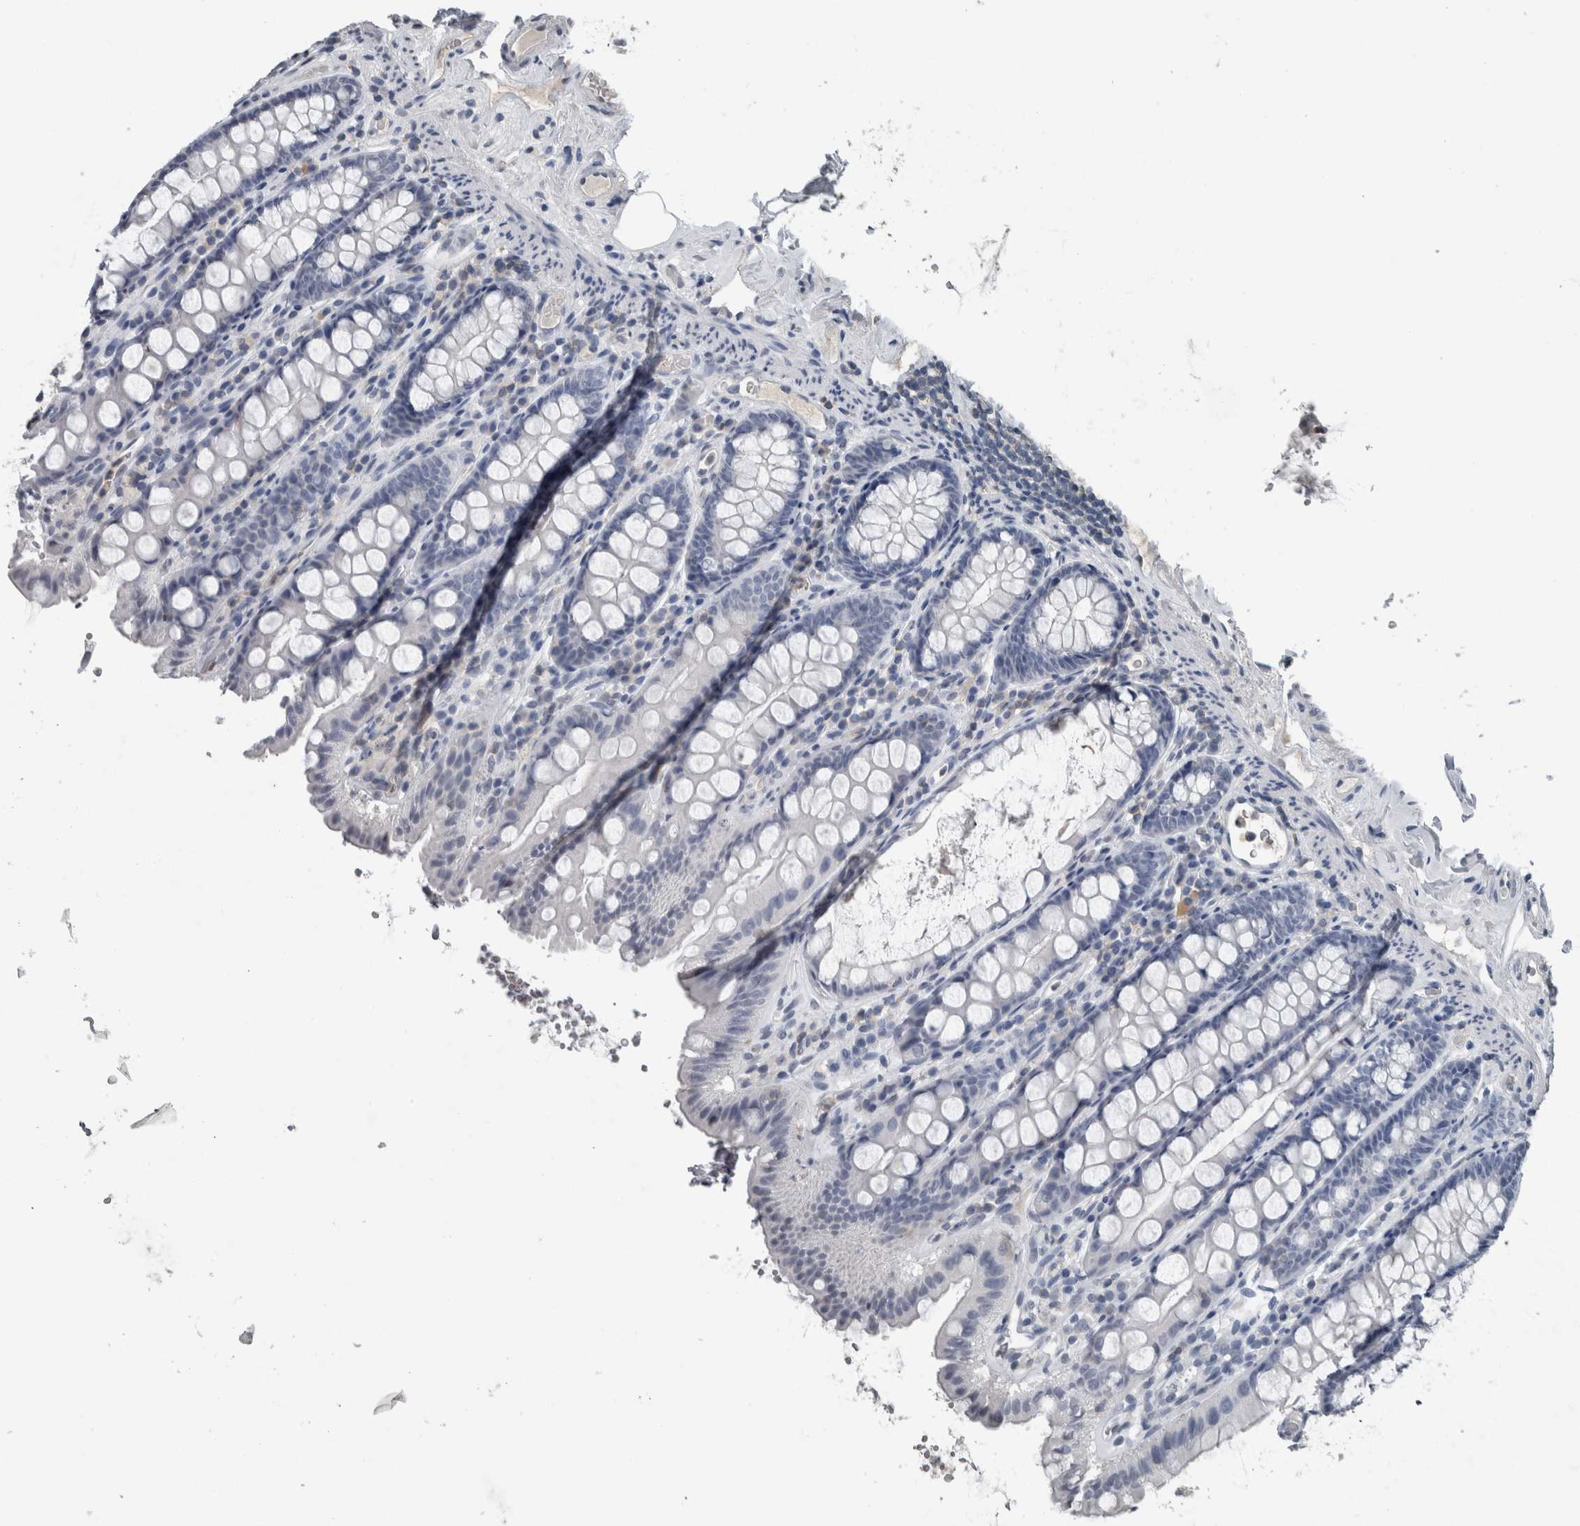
{"staining": {"intensity": "weak", "quantity": ">75%", "location": "nuclear"}, "tissue": "colon", "cell_type": "Endothelial cells", "image_type": "normal", "snomed": [{"axis": "morphology", "description": "Normal tissue, NOS"}, {"axis": "topography", "description": "Colon"}, {"axis": "topography", "description": "Peripheral nerve tissue"}], "caption": "Human colon stained with a brown dye shows weak nuclear positive staining in approximately >75% of endothelial cells.", "gene": "MAFF", "patient": {"sex": "female", "age": 61}}